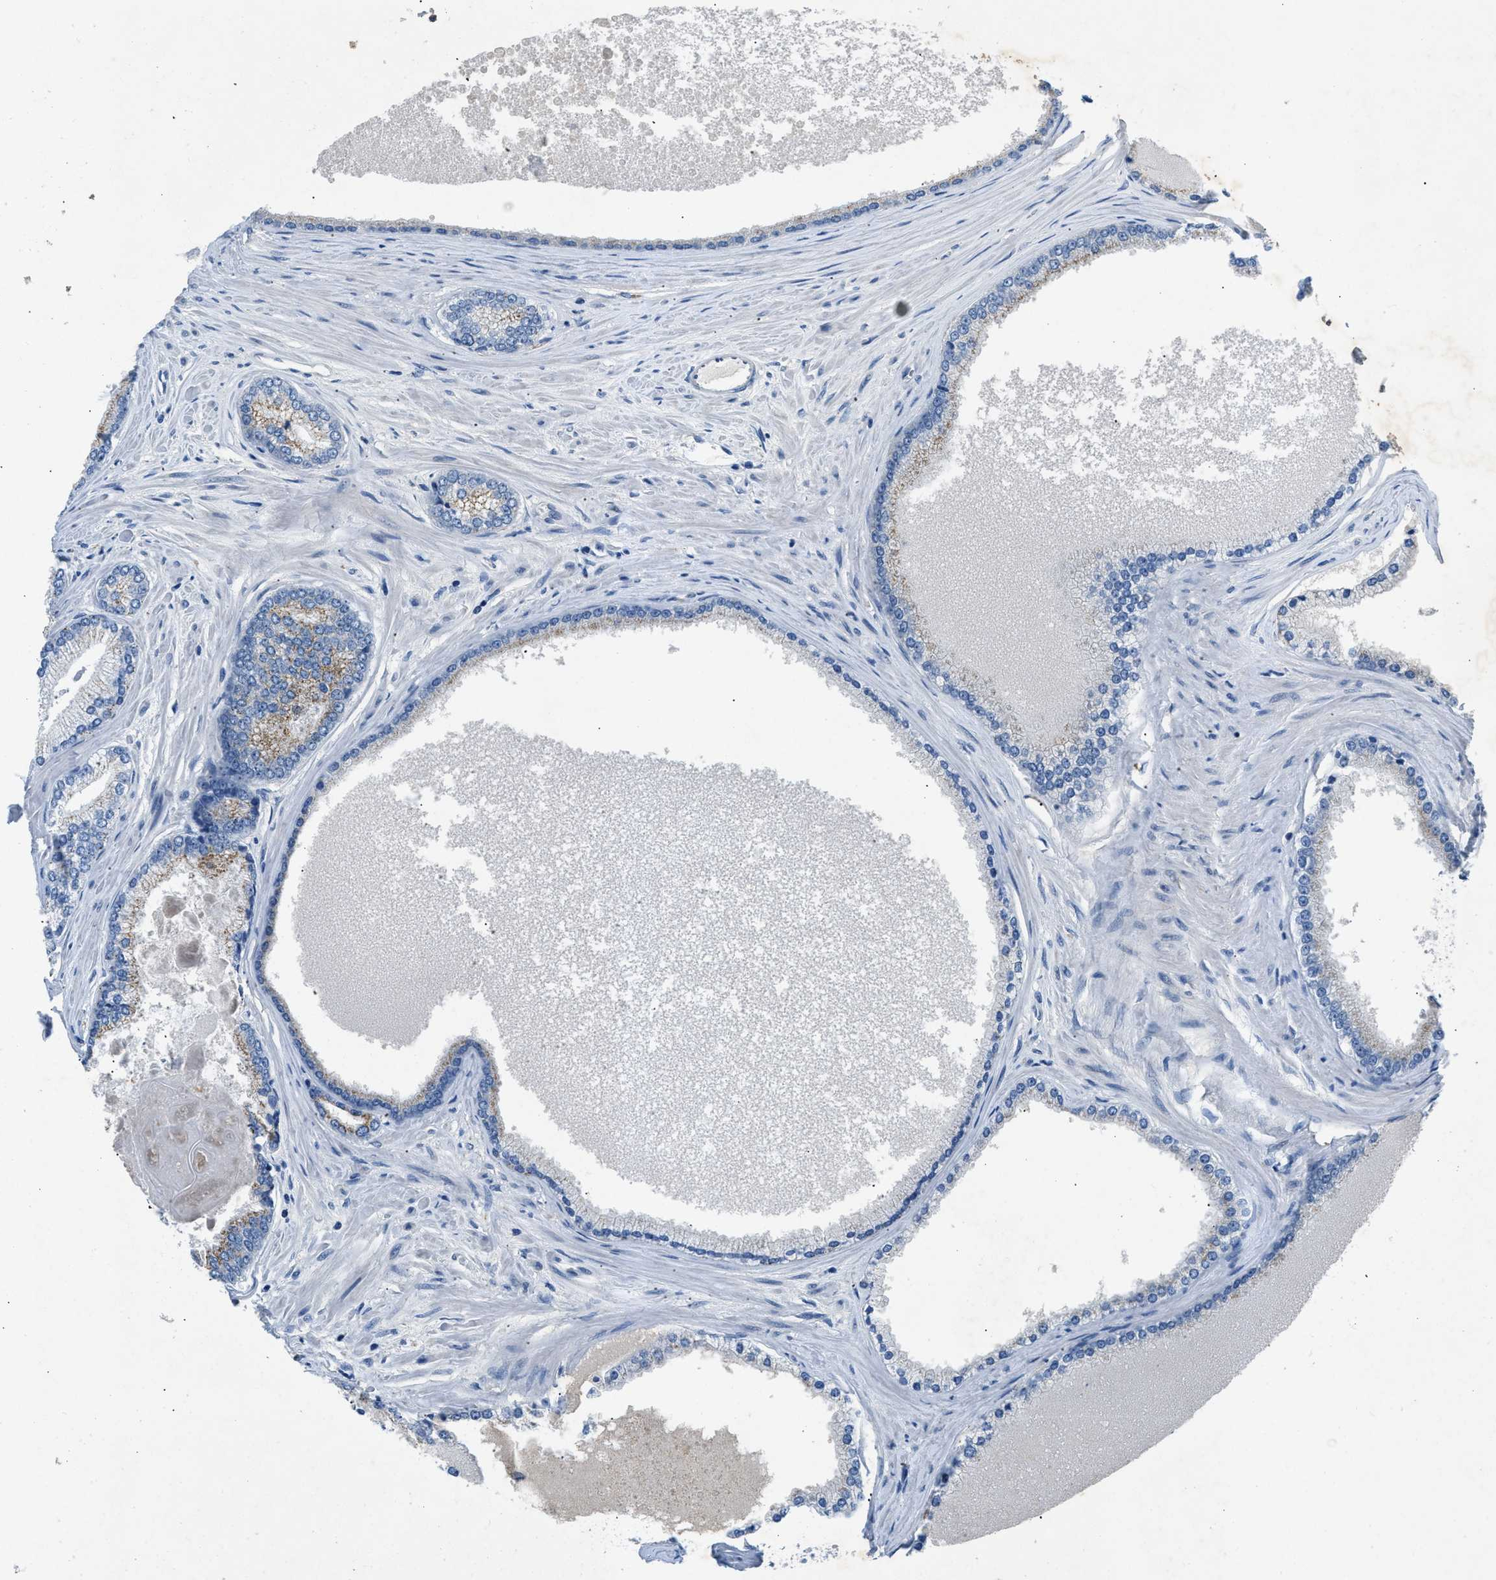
{"staining": {"intensity": "weak", "quantity": "<25%", "location": "cytoplasmic/membranous"}, "tissue": "prostate cancer", "cell_type": "Tumor cells", "image_type": "cancer", "snomed": [{"axis": "morphology", "description": "Adenocarcinoma, High grade"}, {"axis": "topography", "description": "Prostate"}], "caption": "This is a photomicrograph of IHC staining of prostate cancer (high-grade adenocarcinoma), which shows no positivity in tumor cells.", "gene": "TOMM34", "patient": {"sex": "male", "age": 61}}